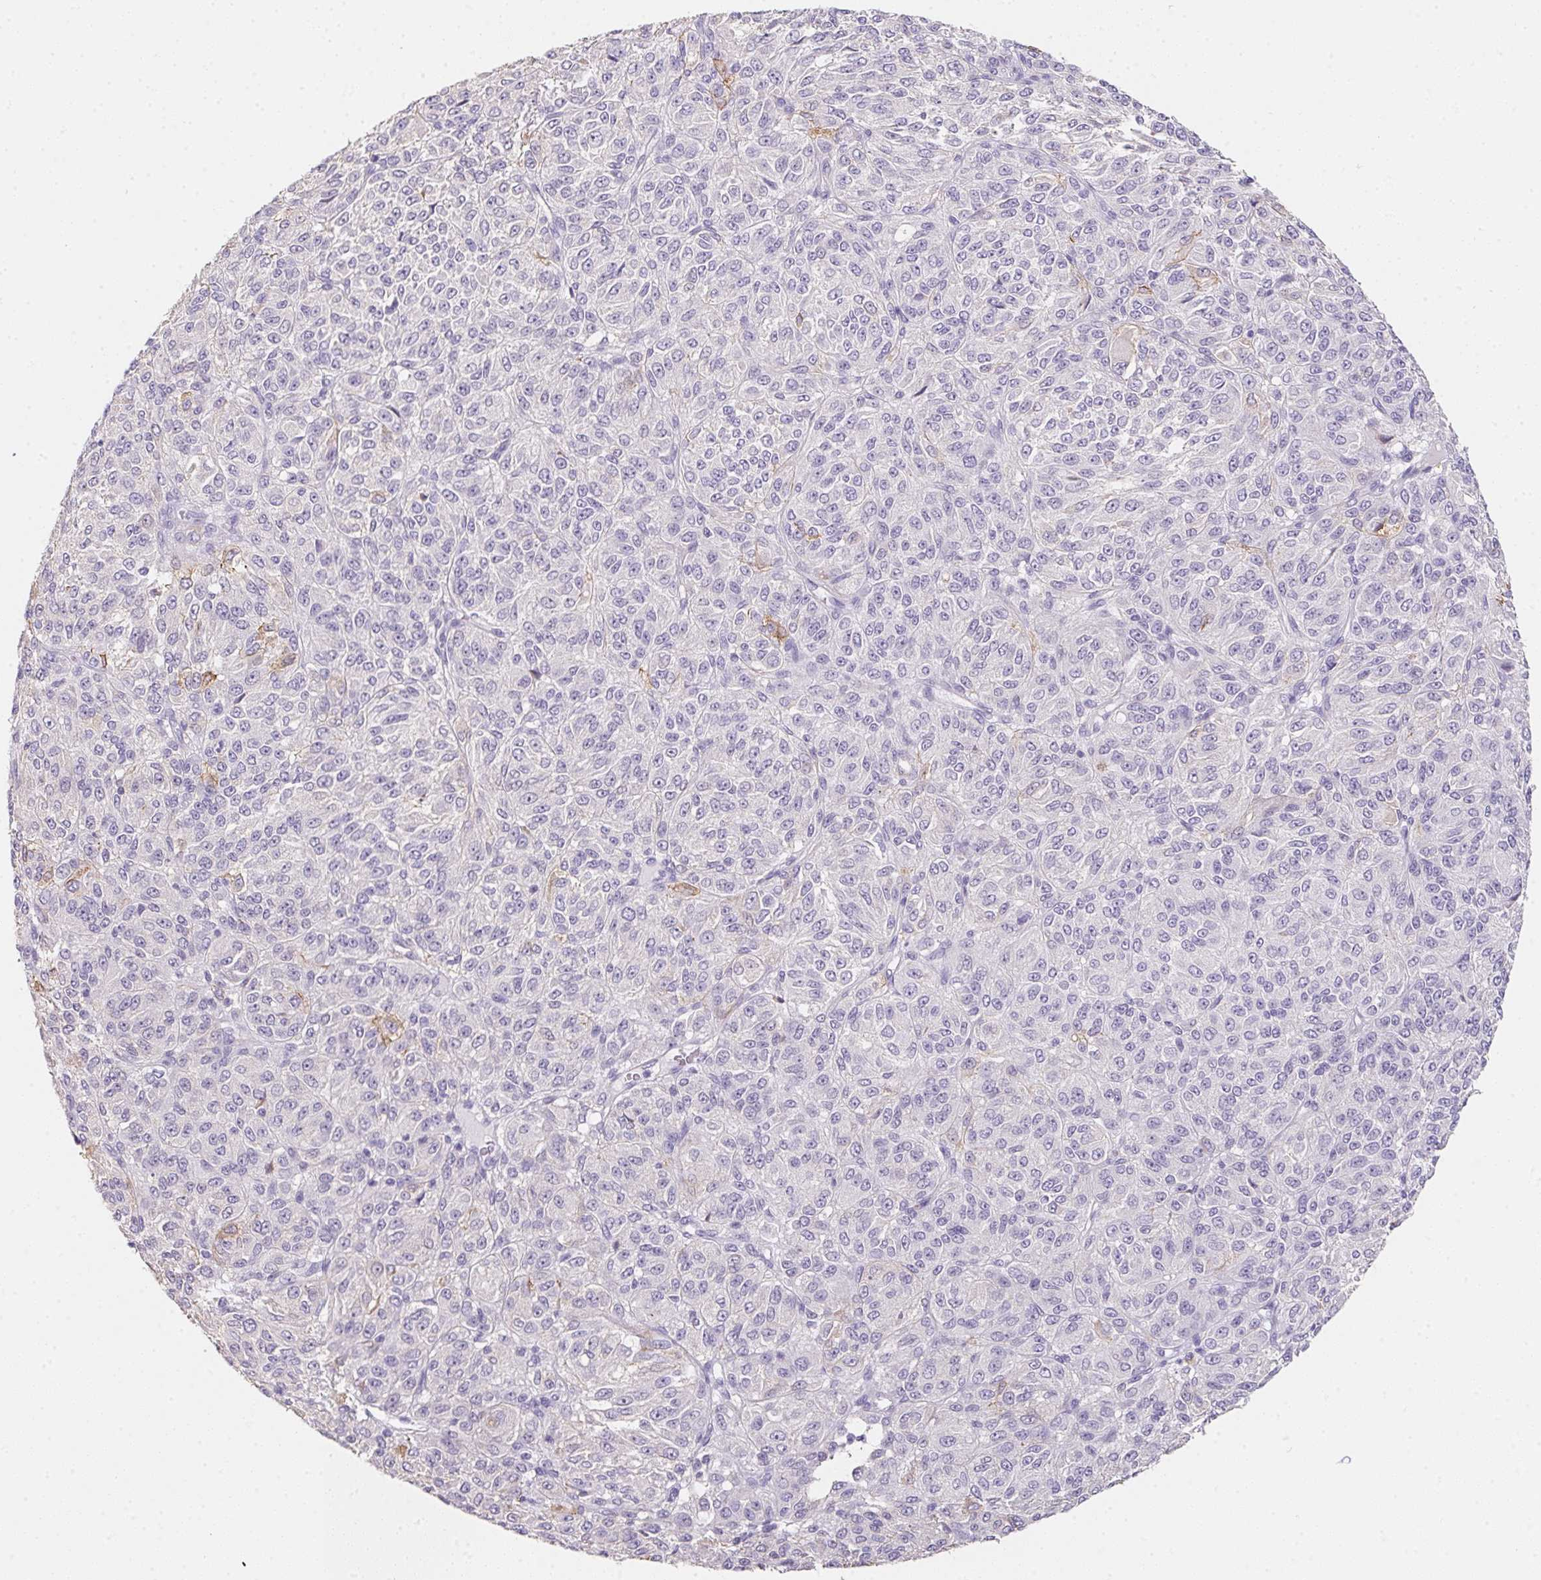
{"staining": {"intensity": "negative", "quantity": "none", "location": "none"}, "tissue": "melanoma", "cell_type": "Tumor cells", "image_type": "cancer", "snomed": [{"axis": "morphology", "description": "Malignant melanoma, Metastatic site"}, {"axis": "topography", "description": "Brain"}], "caption": "There is no significant expression in tumor cells of melanoma.", "gene": "MYL4", "patient": {"sex": "female", "age": 56}}